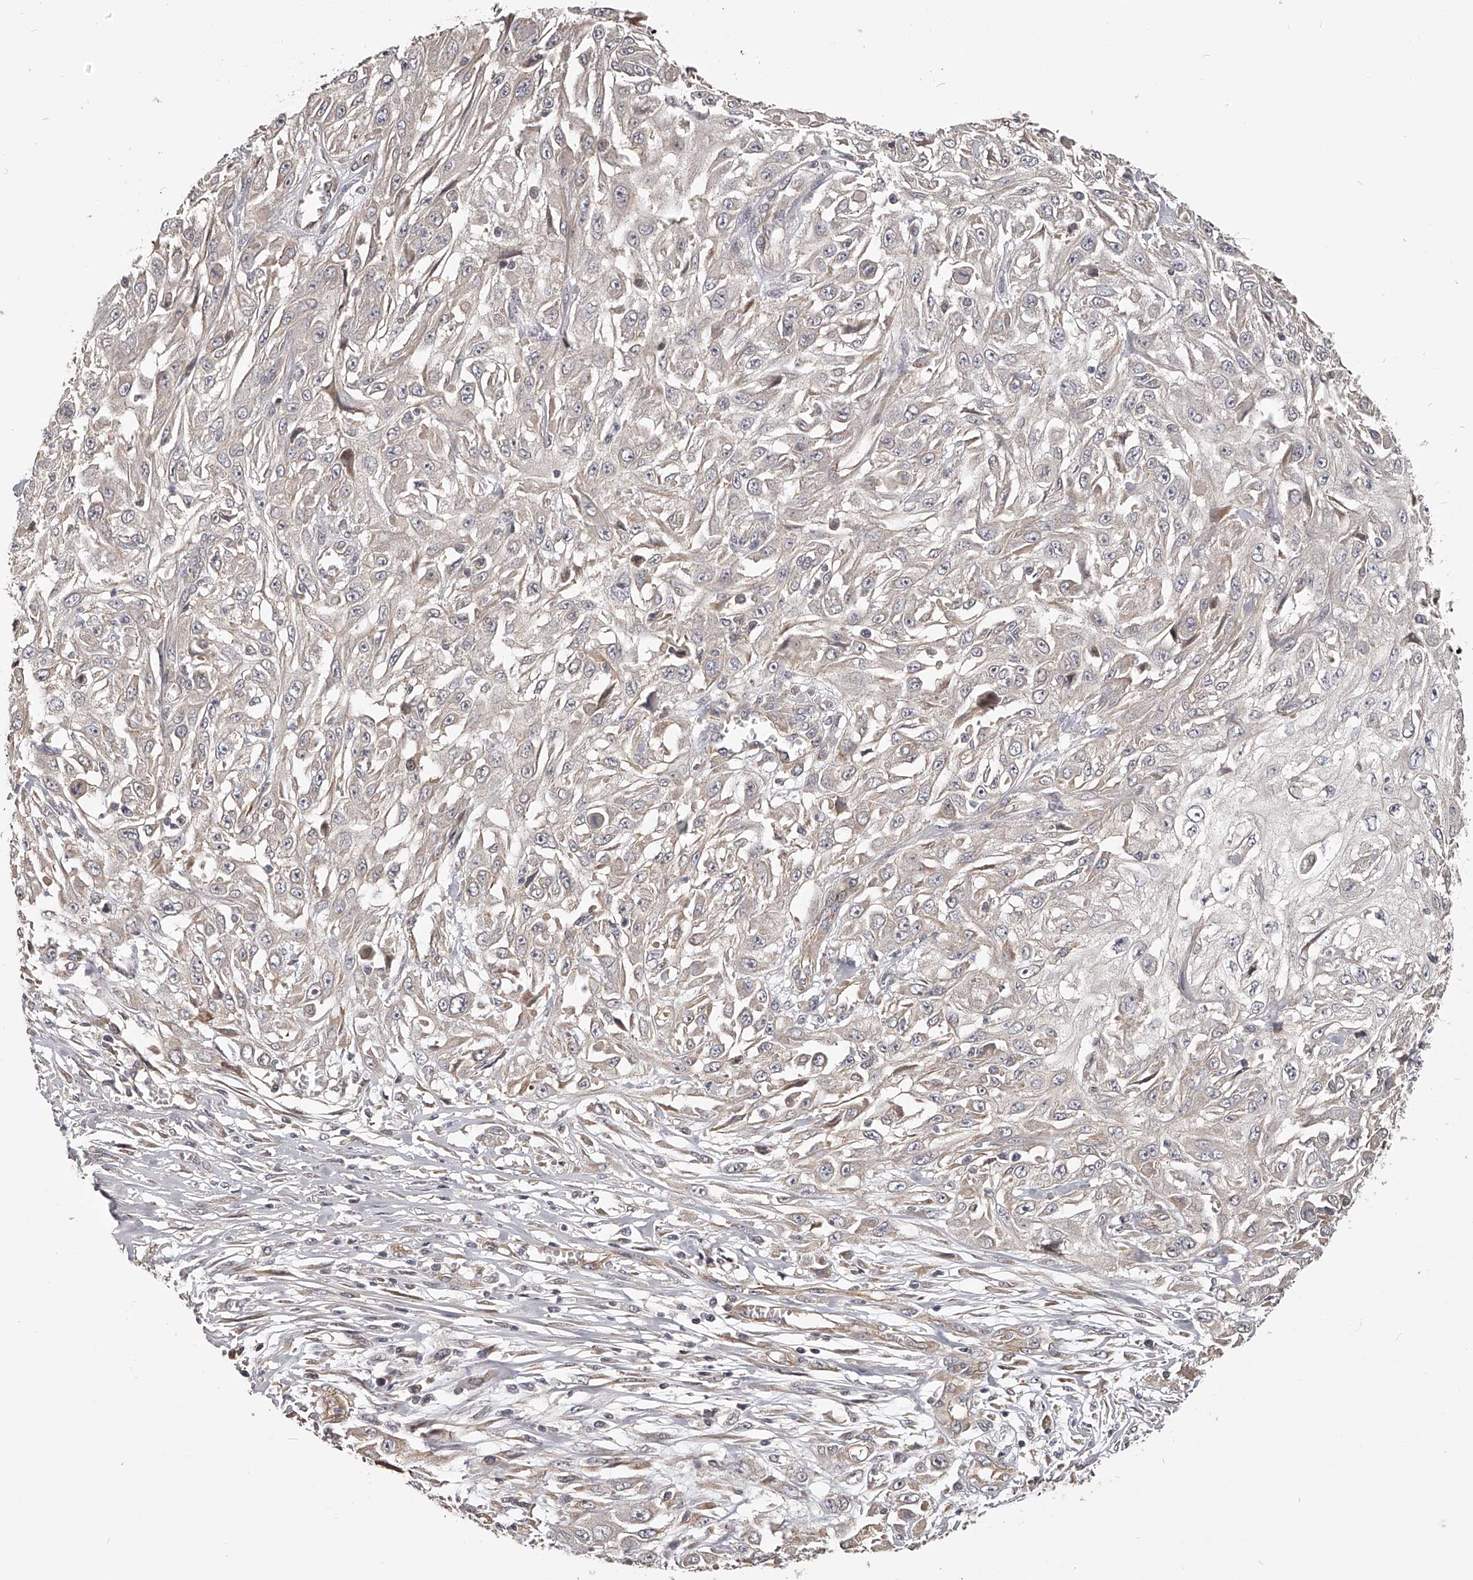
{"staining": {"intensity": "negative", "quantity": "none", "location": "none"}, "tissue": "skin cancer", "cell_type": "Tumor cells", "image_type": "cancer", "snomed": [{"axis": "morphology", "description": "Squamous cell carcinoma, NOS"}, {"axis": "morphology", "description": "Squamous cell carcinoma, metastatic, NOS"}, {"axis": "topography", "description": "Skin"}, {"axis": "topography", "description": "Lymph node"}], "caption": "Photomicrograph shows no protein positivity in tumor cells of skin cancer tissue. The staining is performed using DAB brown chromogen with nuclei counter-stained in using hematoxylin.", "gene": "ZNF582", "patient": {"sex": "male", "age": 75}}